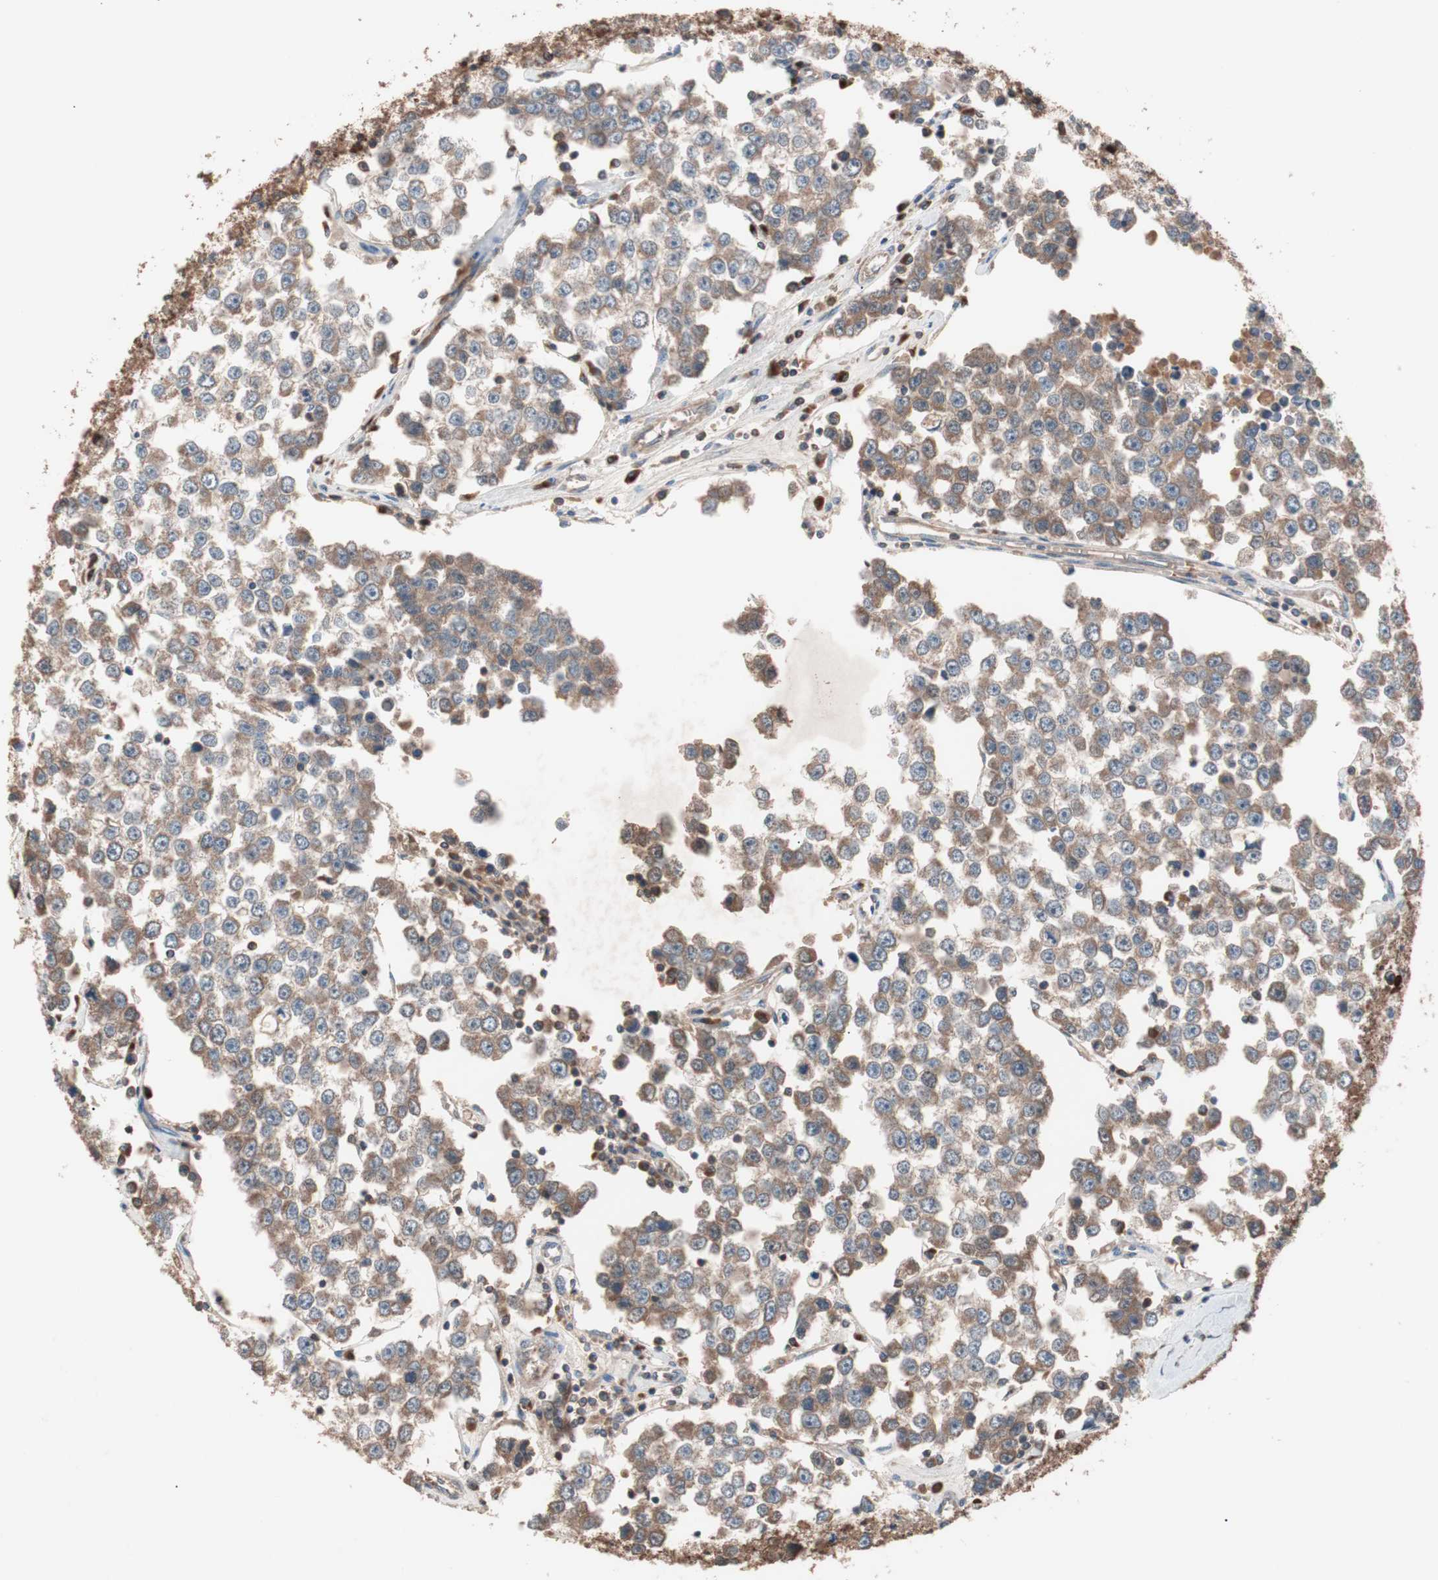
{"staining": {"intensity": "moderate", "quantity": ">75%", "location": "cytoplasmic/membranous"}, "tissue": "testis cancer", "cell_type": "Tumor cells", "image_type": "cancer", "snomed": [{"axis": "morphology", "description": "Seminoma, NOS"}, {"axis": "morphology", "description": "Carcinoma, Embryonal, NOS"}, {"axis": "topography", "description": "Testis"}], "caption": "IHC micrograph of neoplastic tissue: testis cancer (seminoma) stained using IHC shows medium levels of moderate protein expression localized specifically in the cytoplasmic/membranous of tumor cells, appearing as a cytoplasmic/membranous brown color.", "gene": "GLYCTK", "patient": {"sex": "male", "age": 52}}